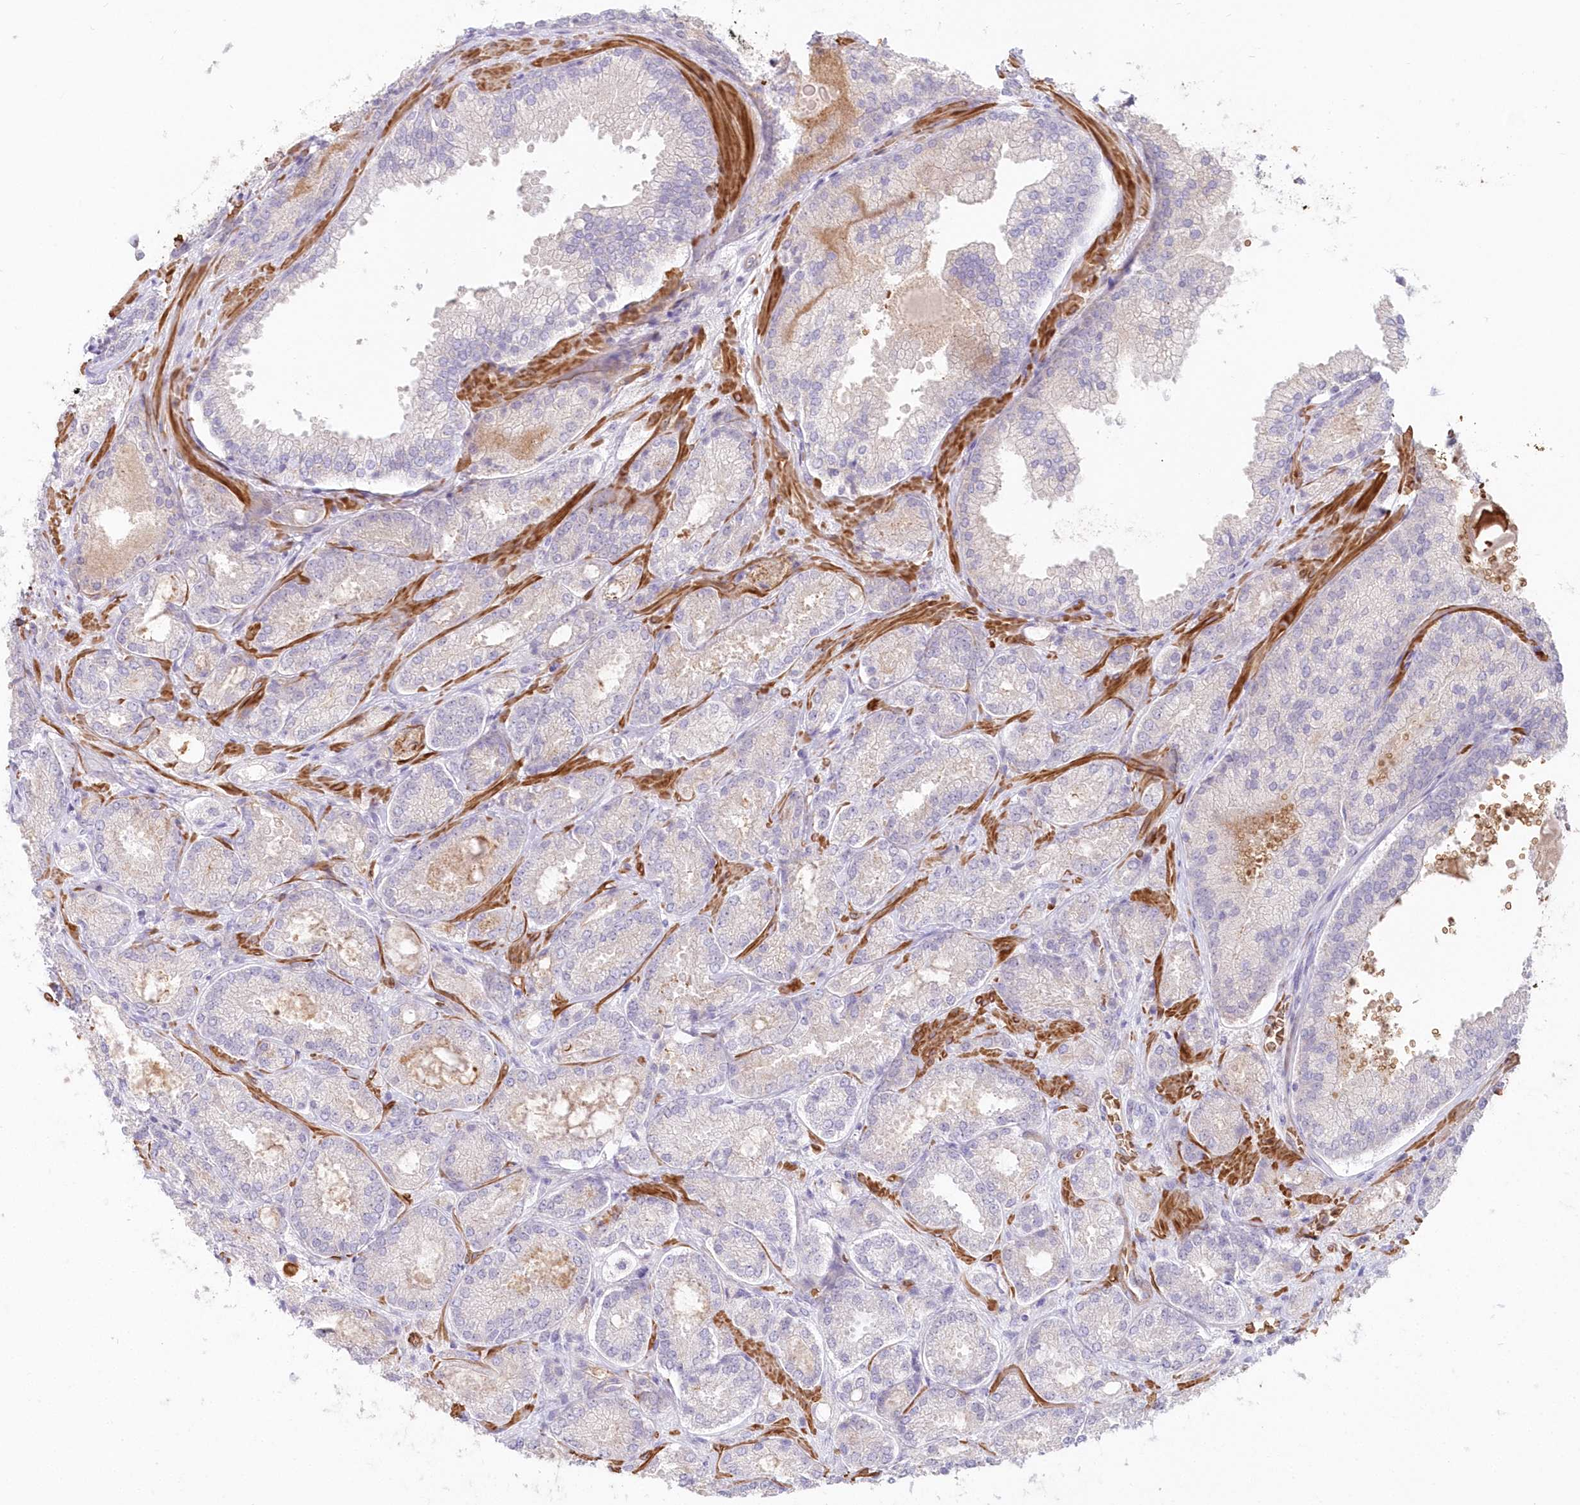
{"staining": {"intensity": "negative", "quantity": "none", "location": "none"}, "tissue": "prostate cancer", "cell_type": "Tumor cells", "image_type": "cancer", "snomed": [{"axis": "morphology", "description": "Adenocarcinoma, Low grade"}, {"axis": "topography", "description": "Prostate"}], "caption": "This is a photomicrograph of immunohistochemistry staining of low-grade adenocarcinoma (prostate), which shows no positivity in tumor cells.", "gene": "SERINC1", "patient": {"sex": "male", "age": 74}}